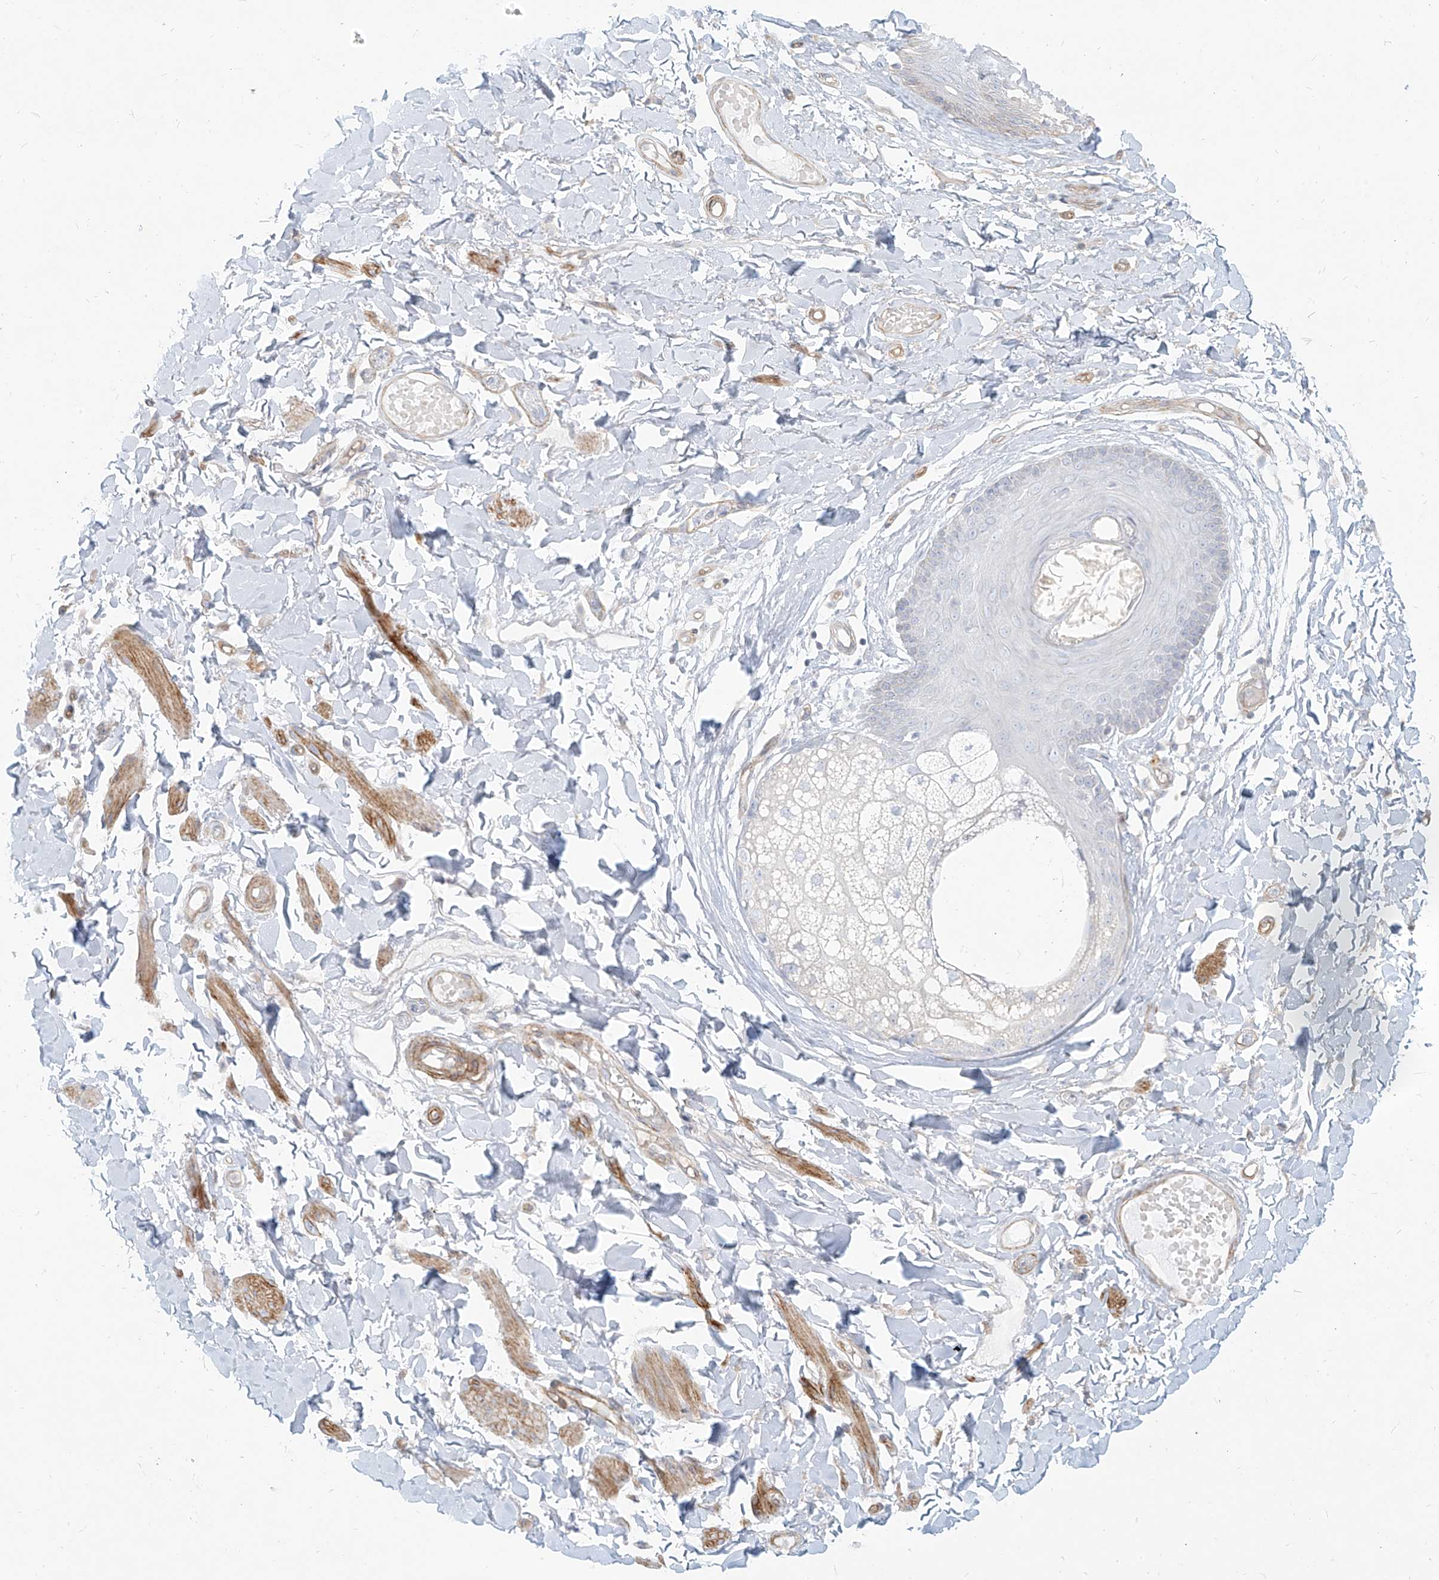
{"staining": {"intensity": "negative", "quantity": "none", "location": "none"}, "tissue": "skin", "cell_type": "Epidermal cells", "image_type": "normal", "snomed": [{"axis": "morphology", "description": "Normal tissue, NOS"}, {"axis": "topography", "description": "Vulva"}], "caption": "Immunohistochemistry of normal human skin exhibits no expression in epidermal cells.", "gene": "ITPKB", "patient": {"sex": "female", "age": 73}}